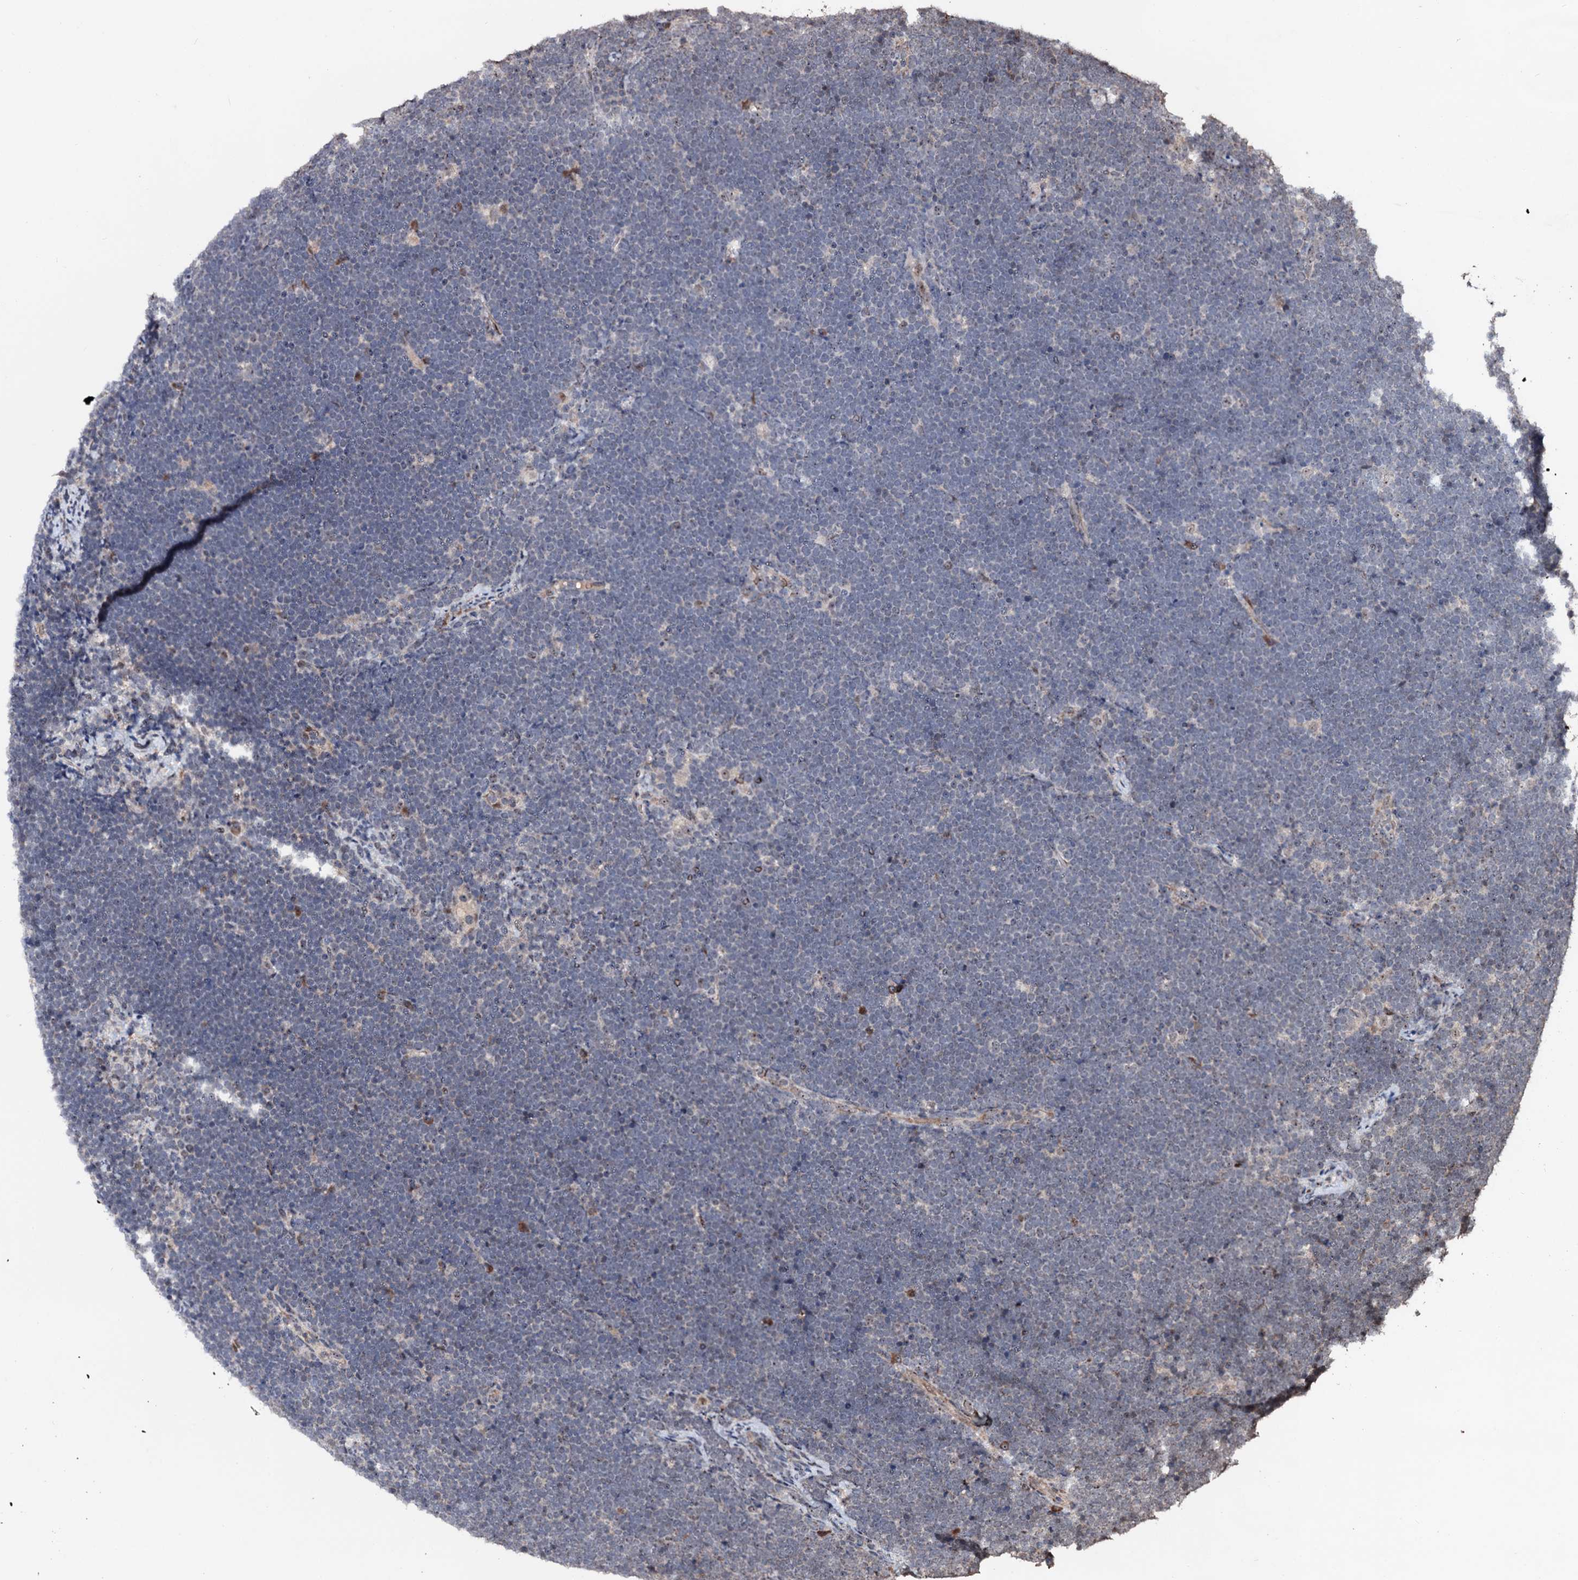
{"staining": {"intensity": "negative", "quantity": "none", "location": "none"}, "tissue": "lymphoma", "cell_type": "Tumor cells", "image_type": "cancer", "snomed": [{"axis": "morphology", "description": "Malignant lymphoma, non-Hodgkin's type, High grade"}, {"axis": "topography", "description": "Lymph node"}], "caption": "Micrograph shows no protein expression in tumor cells of lymphoma tissue.", "gene": "SUPT7L", "patient": {"sex": "male", "age": 13}}